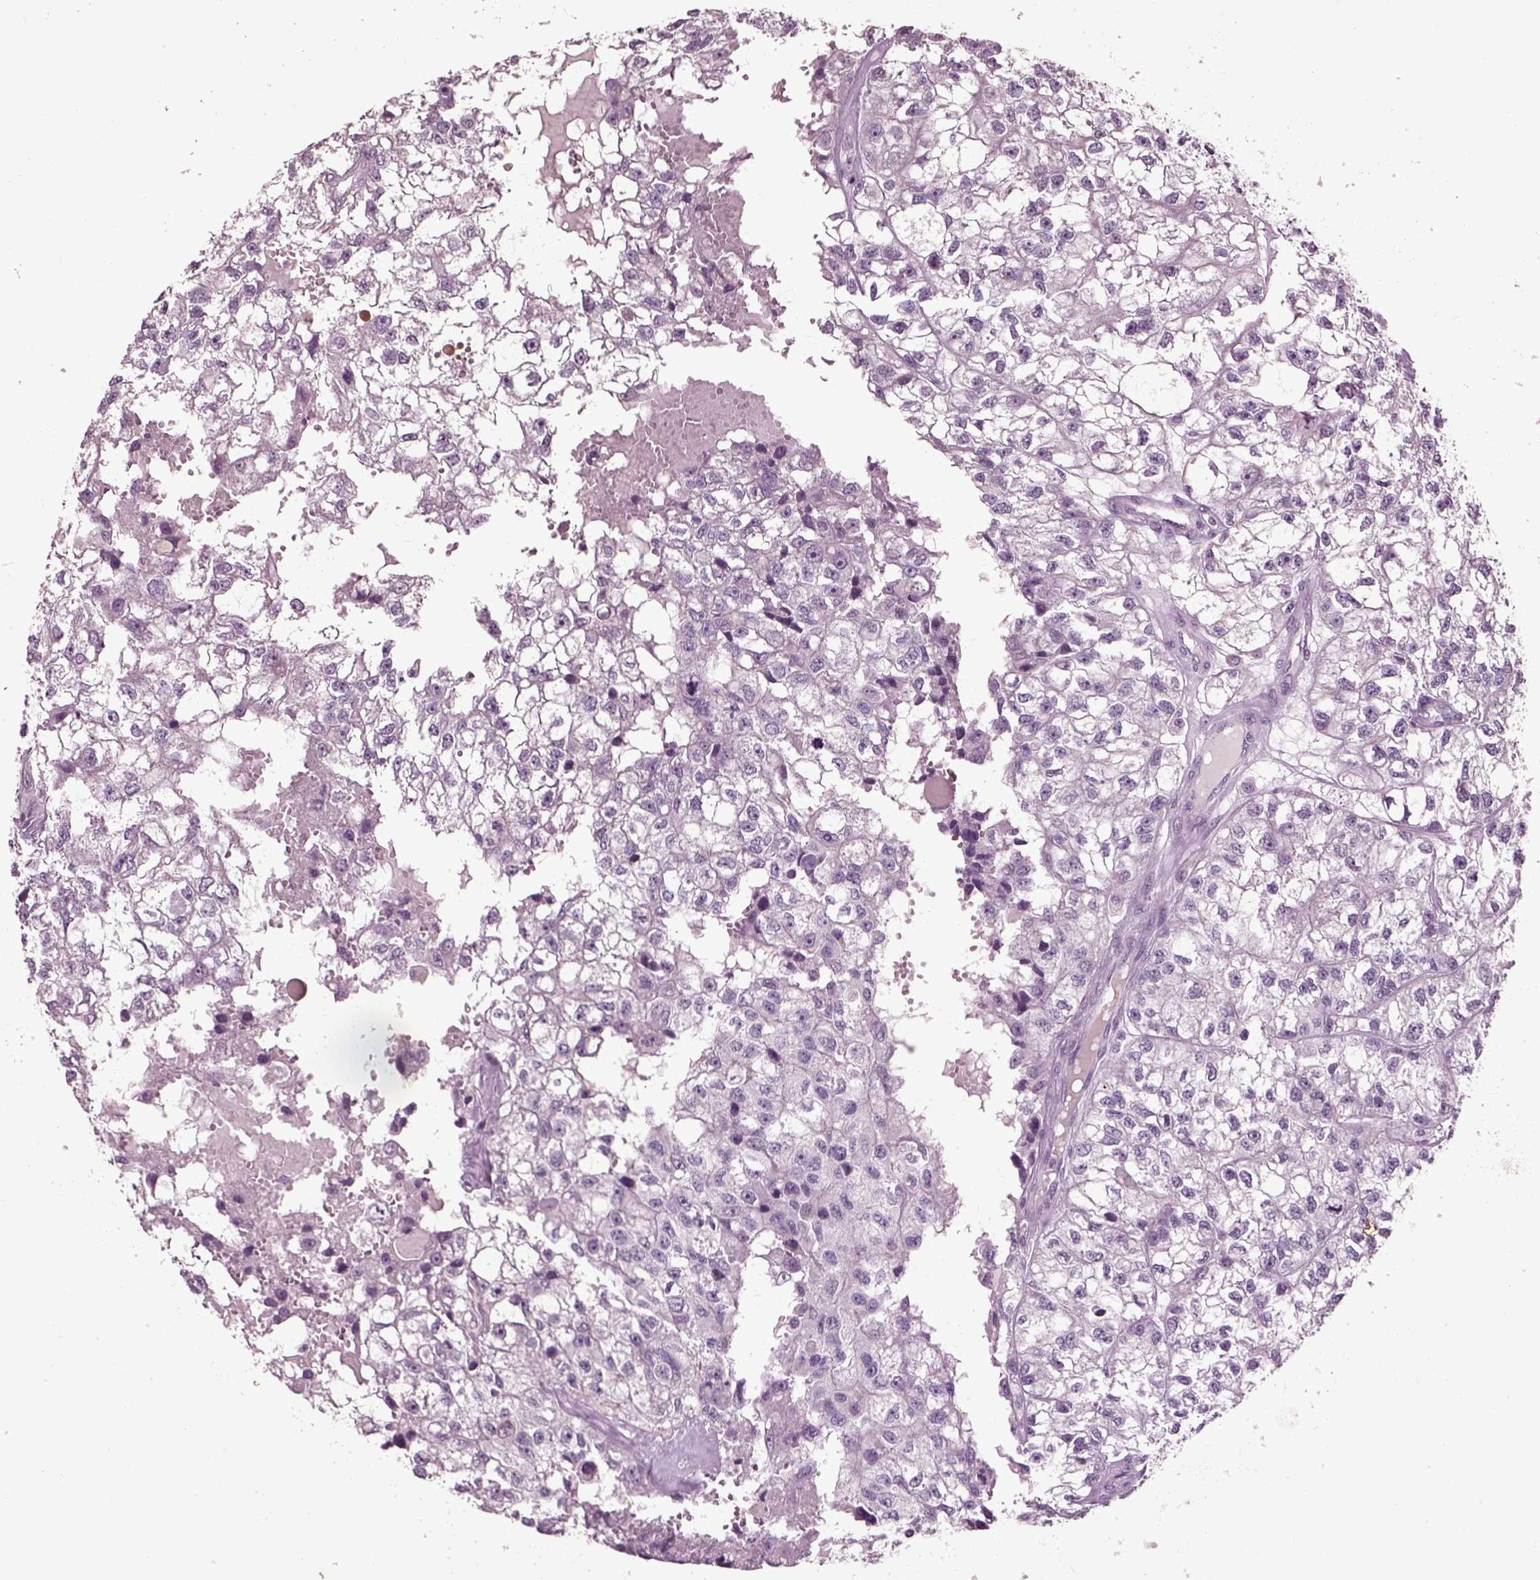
{"staining": {"intensity": "negative", "quantity": "none", "location": "none"}, "tissue": "renal cancer", "cell_type": "Tumor cells", "image_type": "cancer", "snomed": [{"axis": "morphology", "description": "Adenocarcinoma, NOS"}, {"axis": "topography", "description": "Kidney"}], "caption": "The image reveals no staining of tumor cells in adenocarcinoma (renal).", "gene": "CHGB", "patient": {"sex": "male", "age": 56}}